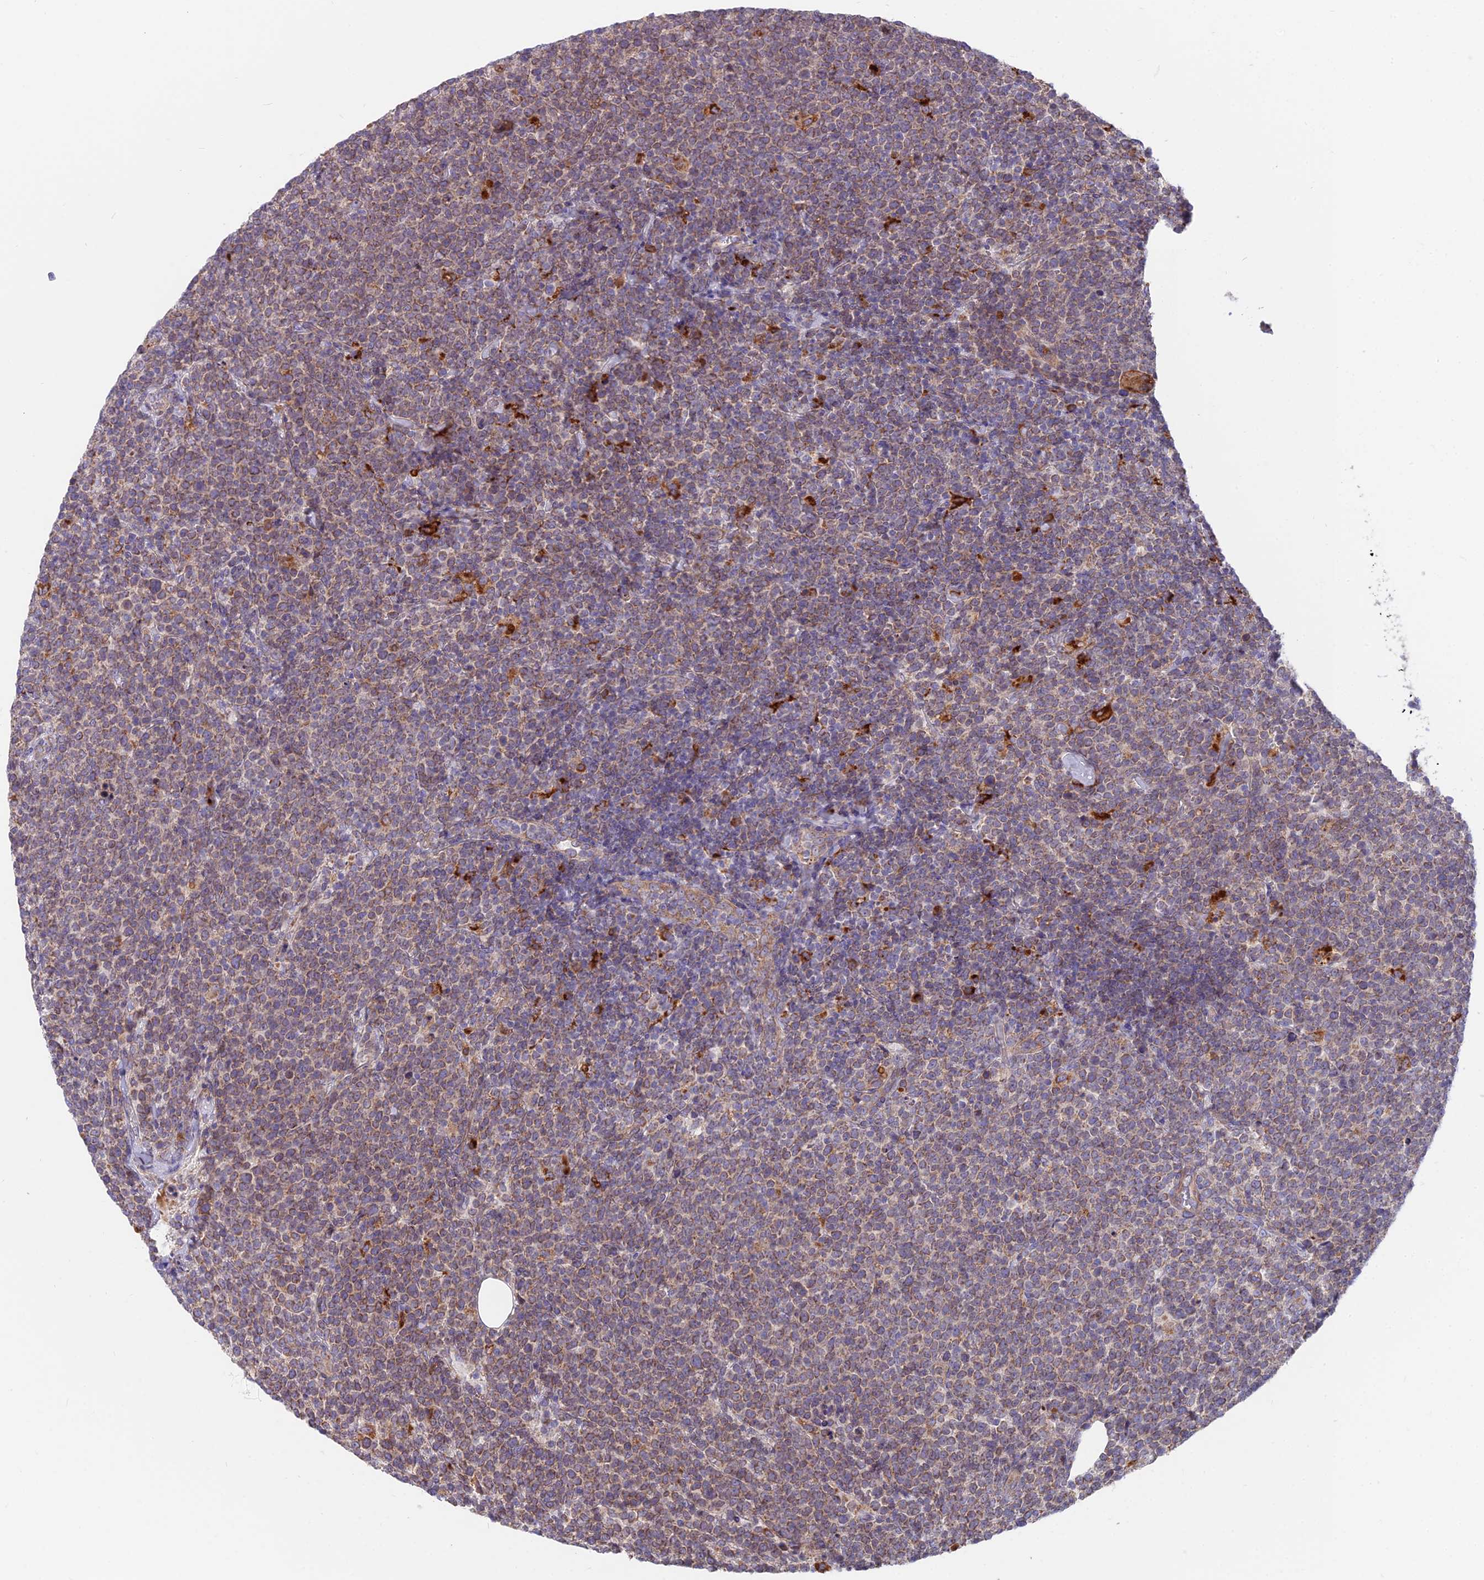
{"staining": {"intensity": "weak", "quantity": "25%-75%", "location": "cytoplasmic/membranous"}, "tissue": "lymphoma", "cell_type": "Tumor cells", "image_type": "cancer", "snomed": [{"axis": "morphology", "description": "Malignant lymphoma, non-Hodgkin's type, High grade"}, {"axis": "topography", "description": "Lymph node"}], "caption": "An IHC micrograph of tumor tissue is shown. Protein staining in brown highlights weak cytoplasmic/membranous positivity in high-grade malignant lymphoma, non-Hodgkin's type within tumor cells.", "gene": "TBC1D20", "patient": {"sex": "male", "age": 61}}